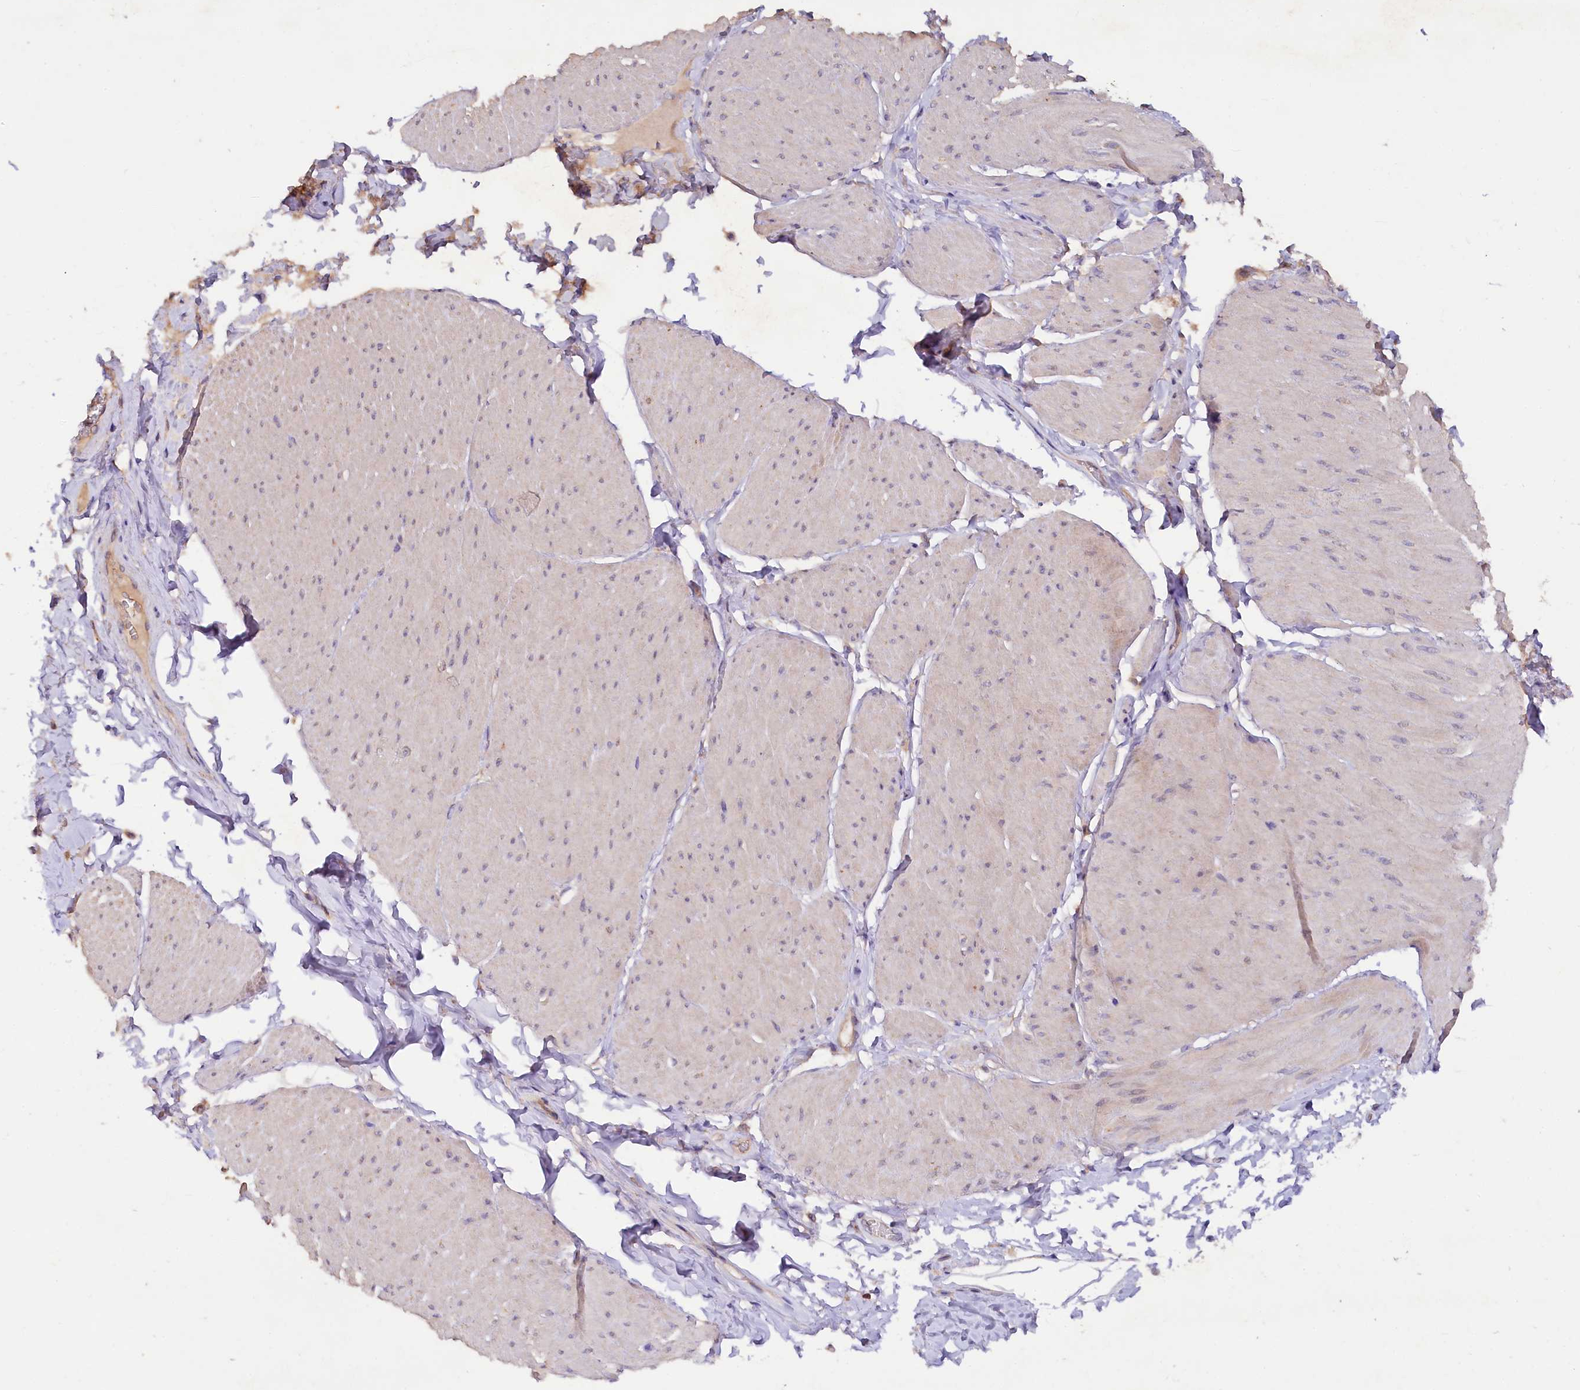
{"staining": {"intensity": "negative", "quantity": "none", "location": "none"}, "tissue": "smooth muscle", "cell_type": "Smooth muscle cells", "image_type": "normal", "snomed": [{"axis": "morphology", "description": "Urothelial carcinoma, High grade"}, {"axis": "topography", "description": "Urinary bladder"}], "caption": "This histopathology image is of normal smooth muscle stained with IHC to label a protein in brown with the nuclei are counter-stained blue. There is no expression in smooth muscle cells. (DAB (3,3'-diaminobenzidine) immunohistochemistry (IHC) visualized using brightfield microscopy, high magnification).", "gene": "ETFBKMT", "patient": {"sex": "male", "age": 46}}